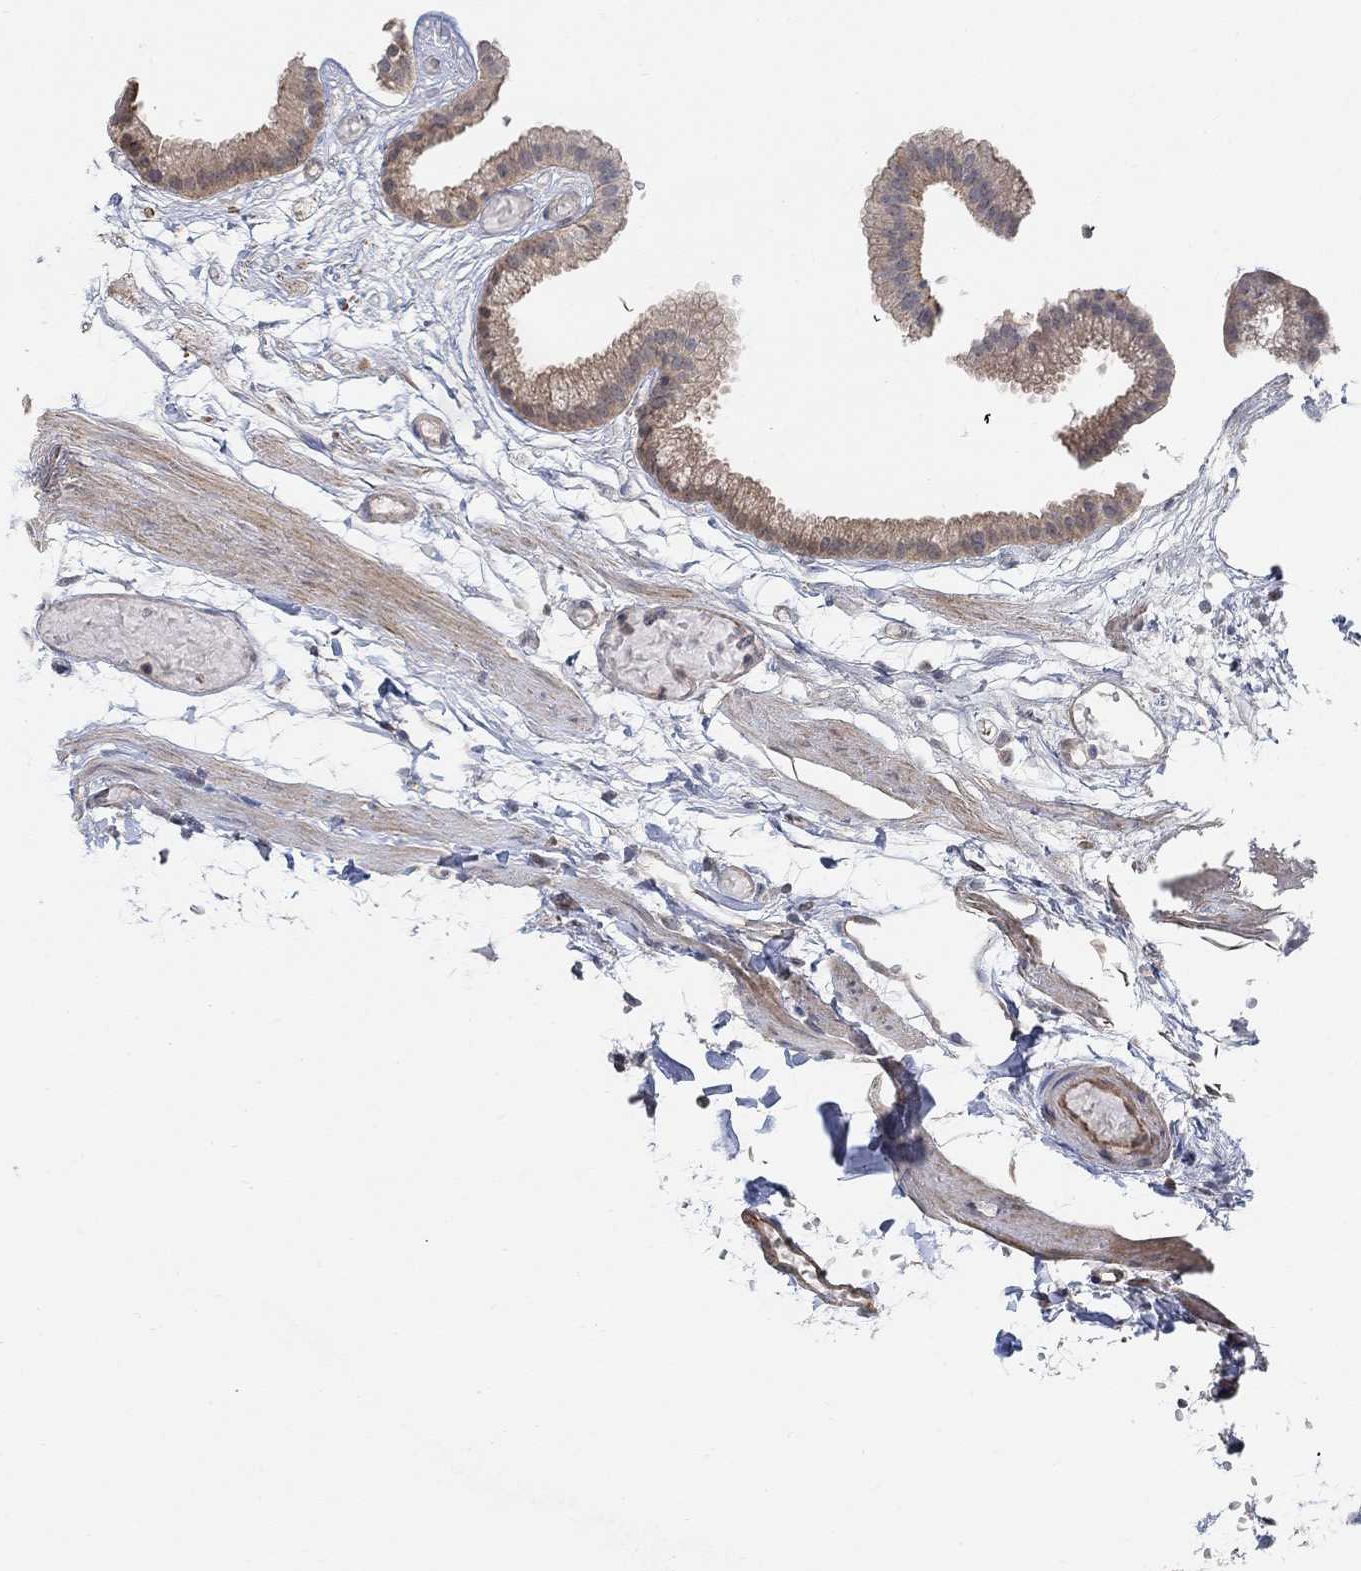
{"staining": {"intensity": "moderate", "quantity": ">75%", "location": "cytoplasmic/membranous"}, "tissue": "gallbladder", "cell_type": "Glandular cells", "image_type": "normal", "snomed": [{"axis": "morphology", "description": "Normal tissue, NOS"}, {"axis": "topography", "description": "Gallbladder"}], "caption": "Protein analysis of benign gallbladder shows moderate cytoplasmic/membranous staining in about >75% of glandular cells.", "gene": "UNC5B", "patient": {"sex": "female", "age": 45}}